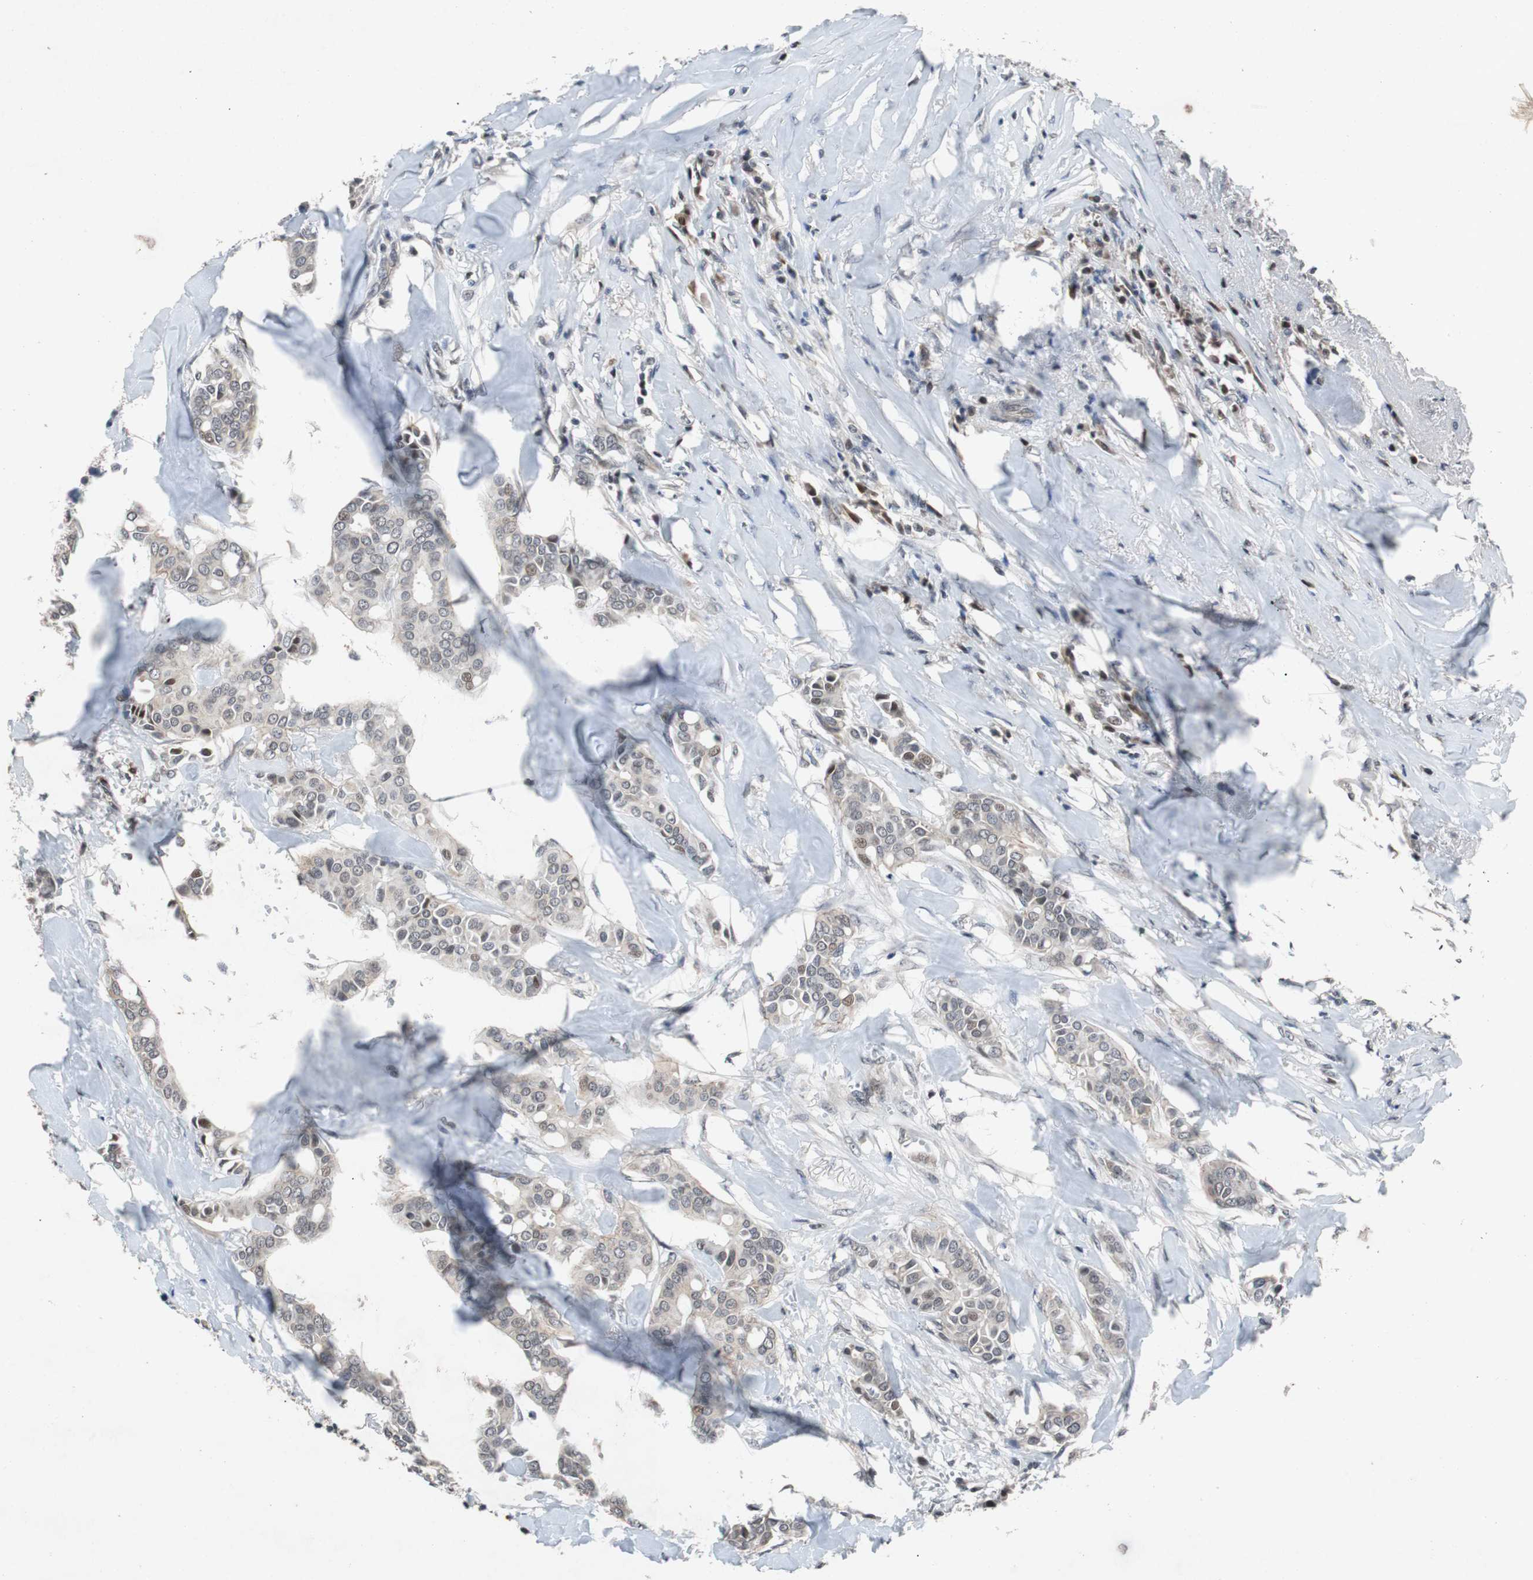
{"staining": {"intensity": "weak", "quantity": "<25%", "location": "nuclear"}, "tissue": "head and neck cancer", "cell_type": "Tumor cells", "image_type": "cancer", "snomed": [{"axis": "morphology", "description": "Adenocarcinoma, NOS"}, {"axis": "topography", "description": "Salivary gland"}, {"axis": "topography", "description": "Head-Neck"}], "caption": "There is no significant expression in tumor cells of head and neck adenocarcinoma.", "gene": "TP63", "patient": {"sex": "female", "age": 59}}